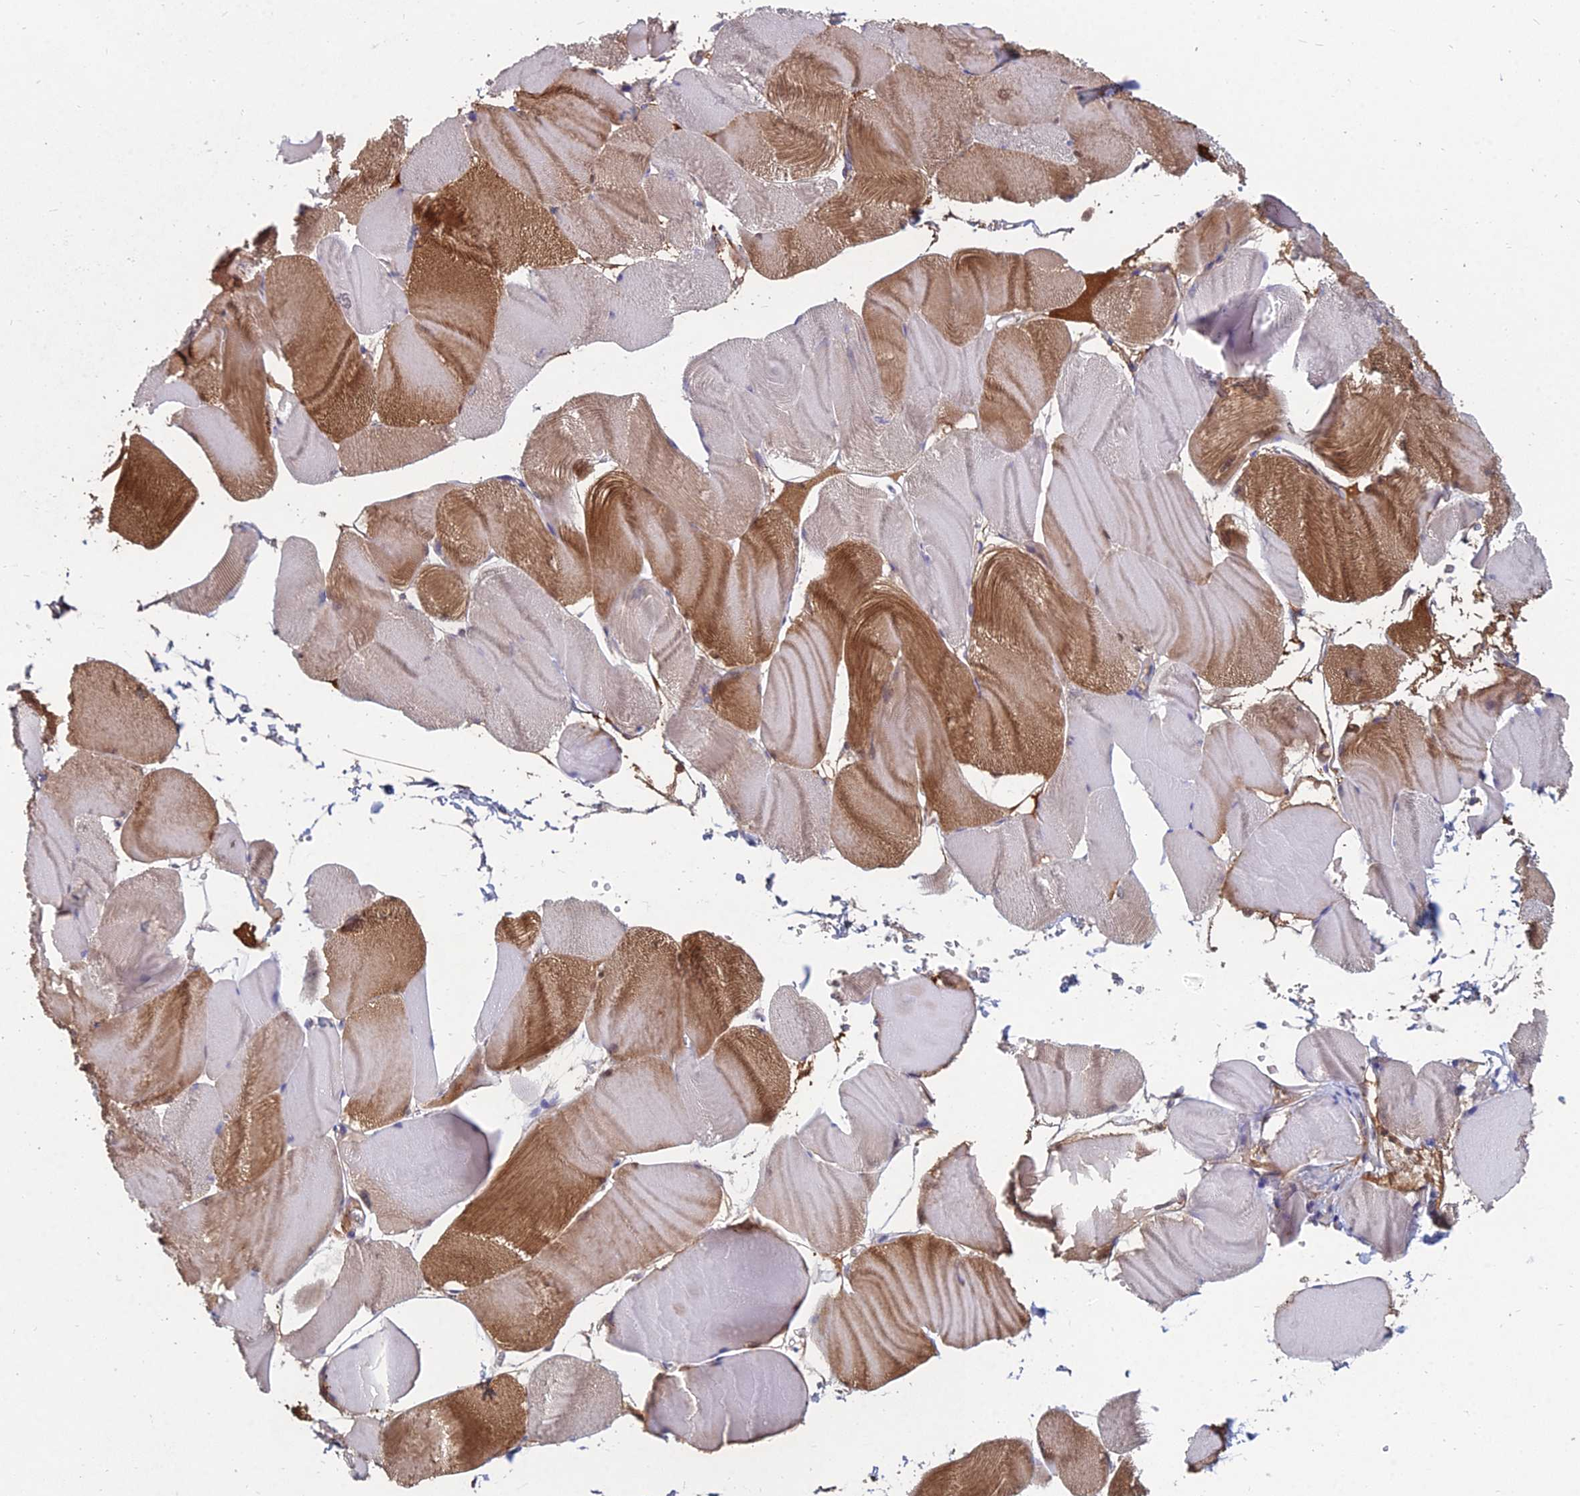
{"staining": {"intensity": "strong", "quantity": "<25%", "location": "cytoplasmic/membranous"}, "tissue": "skeletal muscle", "cell_type": "Myocytes", "image_type": "normal", "snomed": [{"axis": "morphology", "description": "Normal tissue, NOS"}, {"axis": "morphology", "description": "Basal cell carcinoma"}, {"axis": "topography", "description": "Skeletal muscle"}], "caption": "Protein staining demonstrates strong cytoplasmic/membranous staining in approximately <25% of myocytes in benign skeletal muscle.", "gene": "TXLNA", "patient": {"sex": "female", "age": 64}}